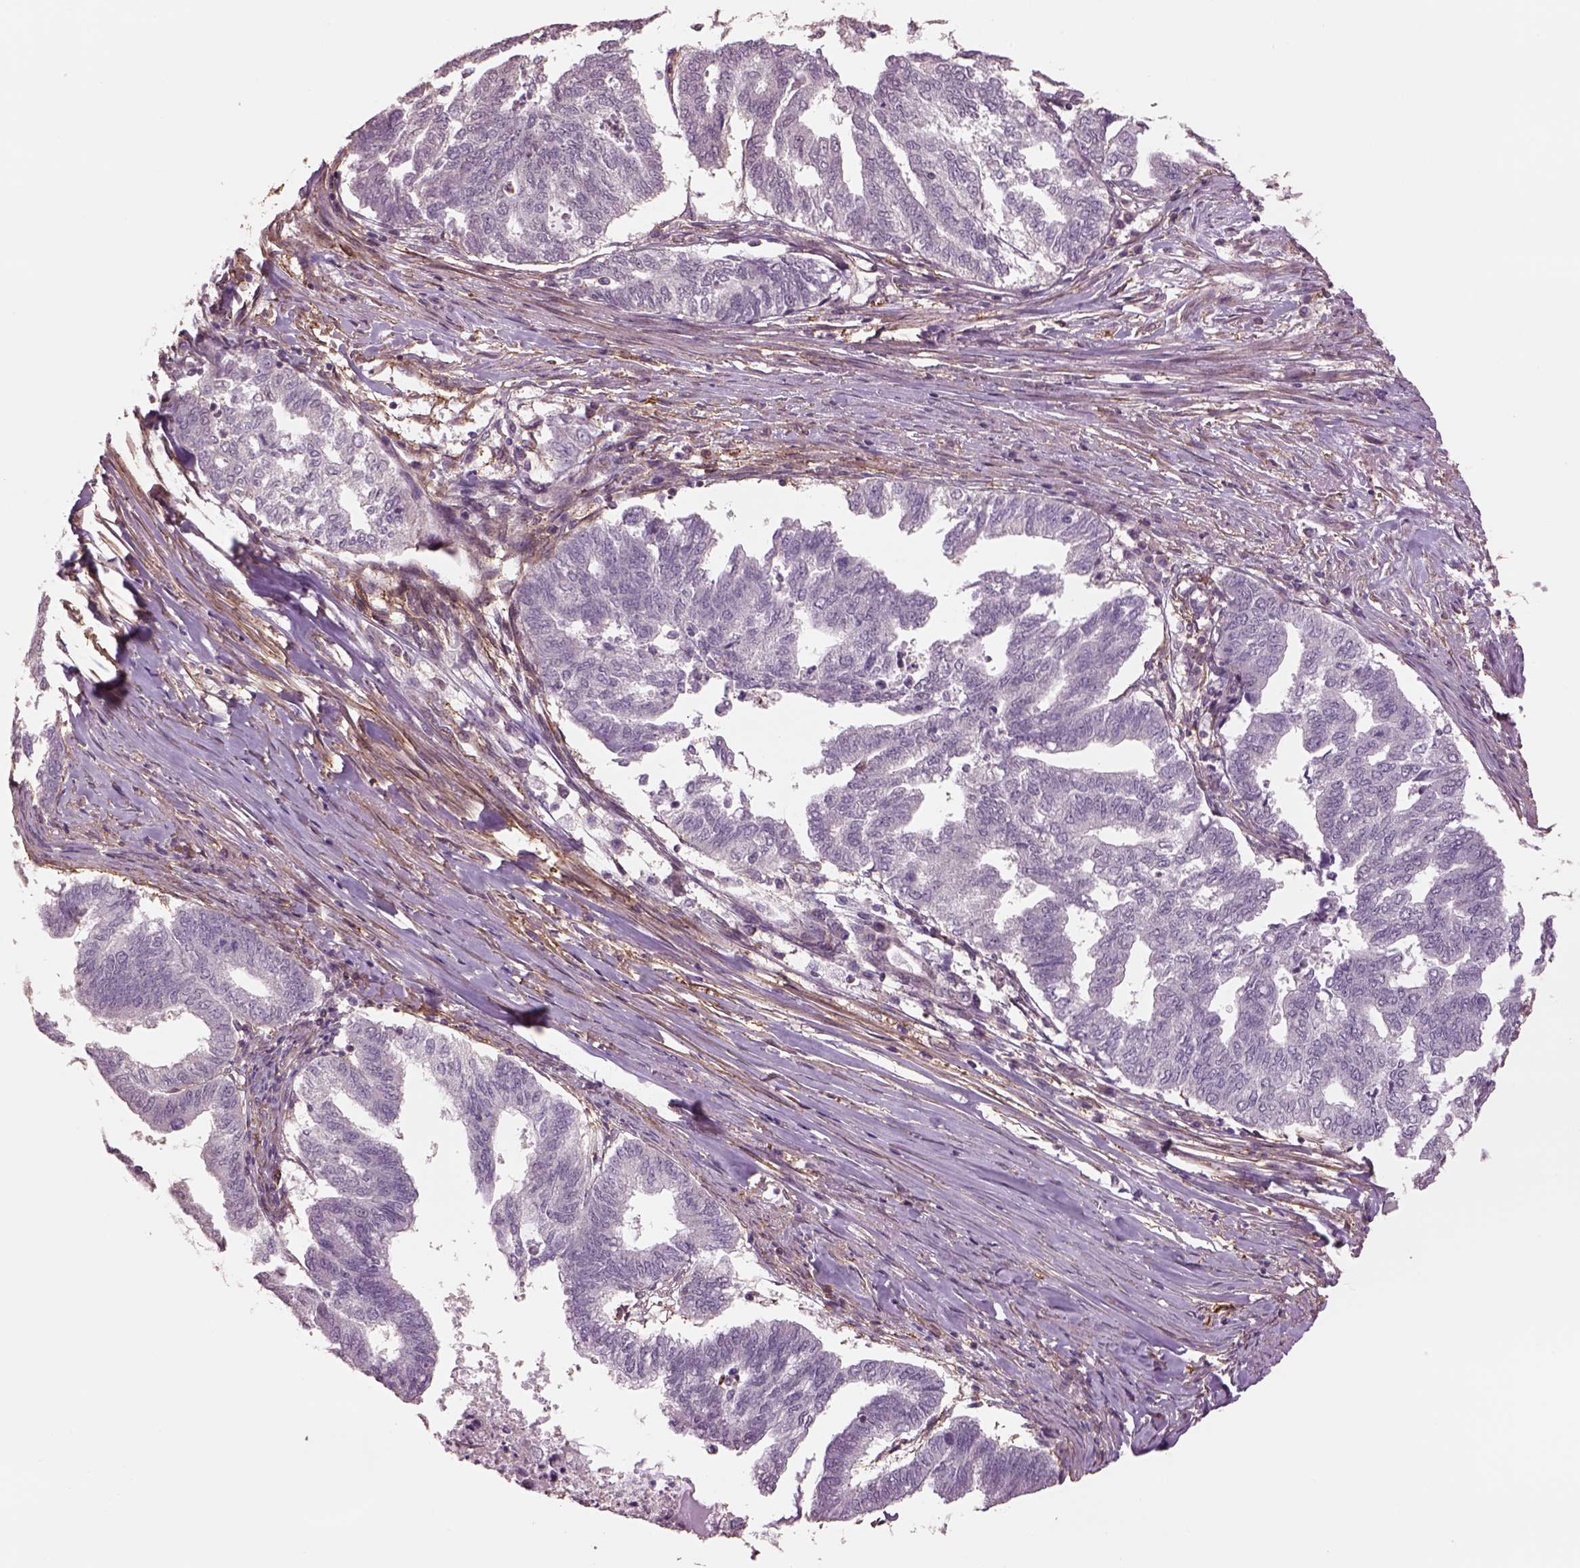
{"staining": {"intensity": "negative", "quantity": "none", "location": "none"}, "tissue": "endometrial cancer", "cell_type": "Tumor cells", "image_type": "cancer", "snomed": [{"axis": "morphology", "description": "Adenocarcinoma, NOS"}, {"axis": "topography", "description": "Endometrium"}], "caption": "The immunohistochemistry micrograph has no significant expression in tumor cells of adenocarcinoma (endometrial) tissue.", "gene": "LIN7A", "patient": {"sex": "female", "age": 79}}